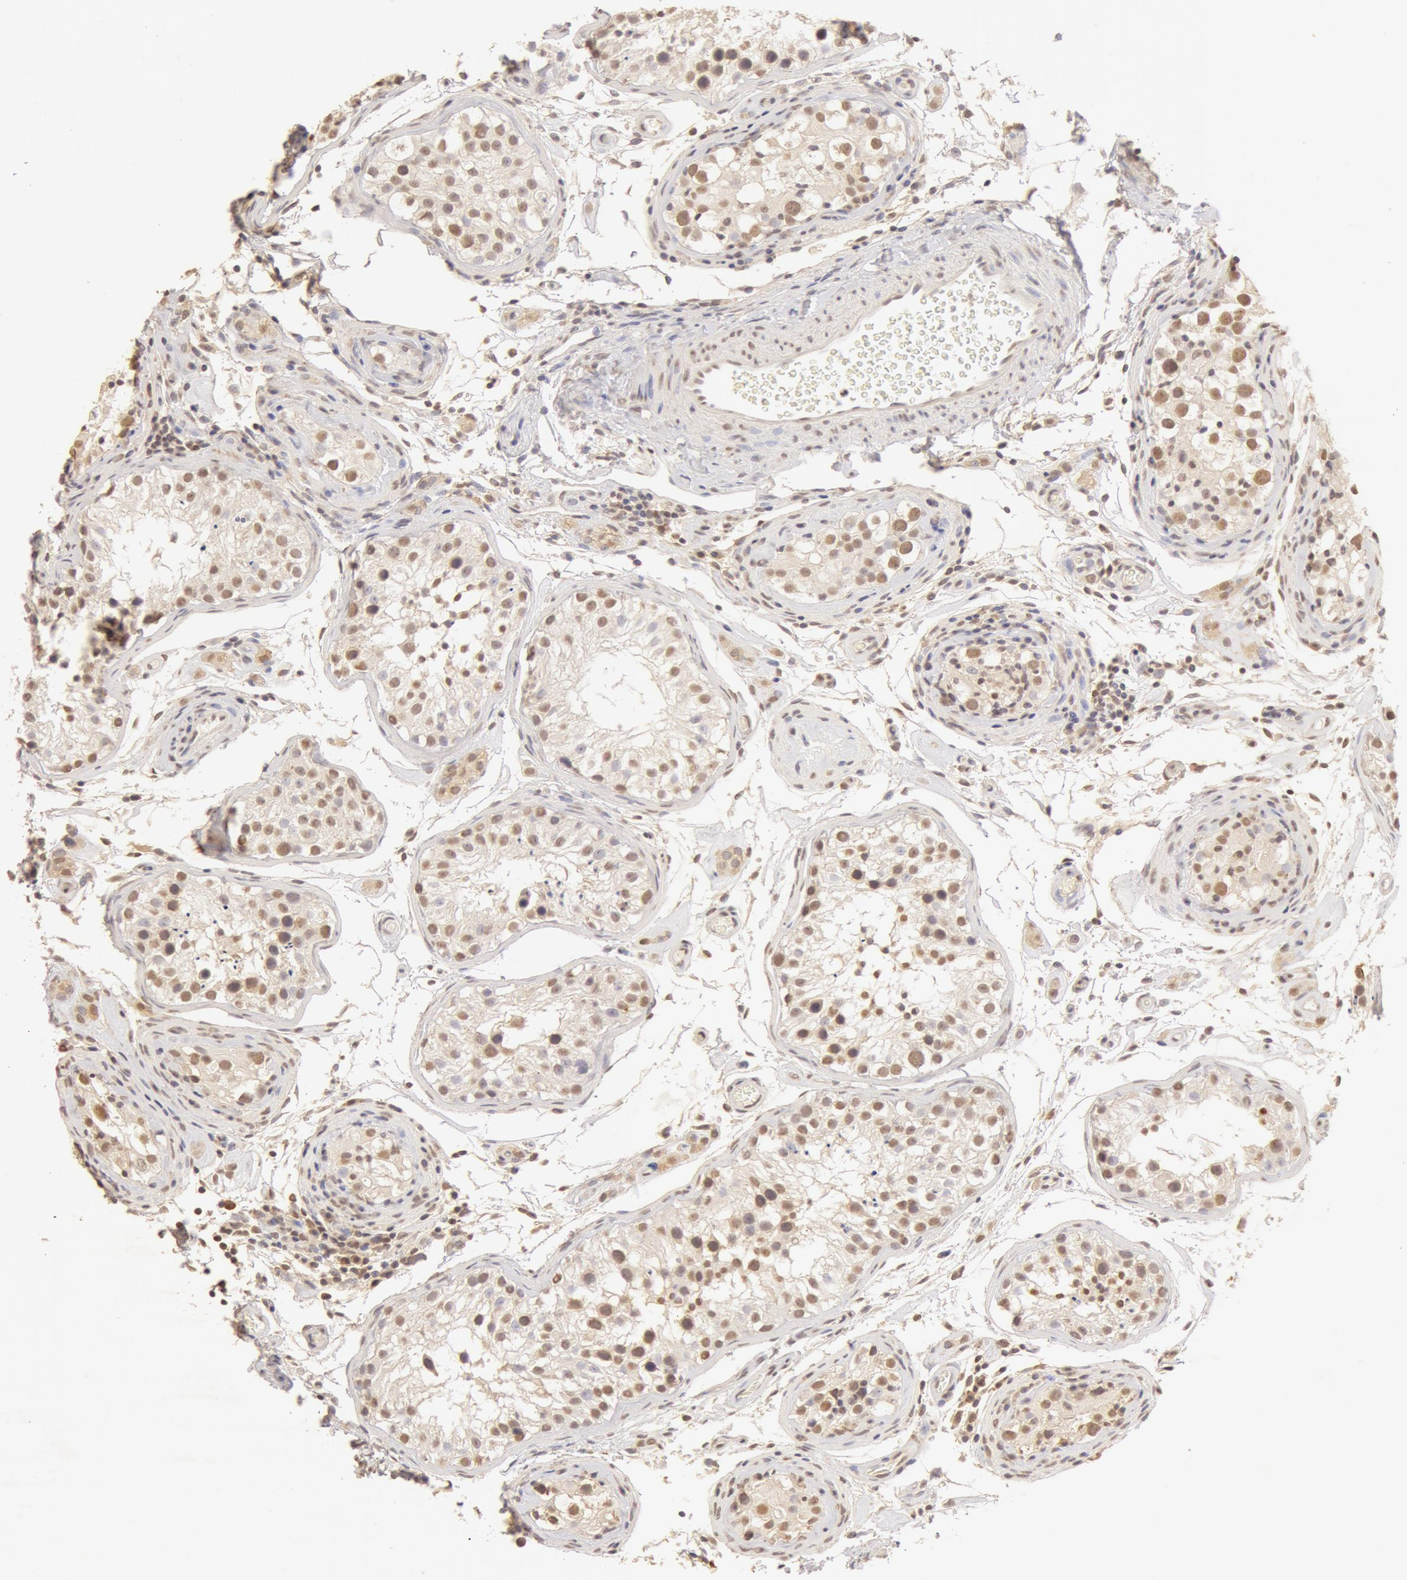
{"staining": {"intensity": "moderate", "quantity": ">75%", "location": "cytoplasmic/membranous,nuclear"}, "tissue": "testis", "cell_type": "Cells in seminiferous ducts", "image_type": "normal", "snomed": [{"axis": "morphology", "description": "Normal tissue, NOS"}, {"axis": "topography", "description": "Testis"}], "caption": "Moderate cytoplasmic/membranous,nuclear positivity is appreciated in about >75% of cells in seminiferous ducts in normal testis. The staining was performed using DAB (3,3'-diaminobenzidine), with brown indicating positive protein expression. Nuclei are stained blue with hematoxylin.", "gene": "SNRNP70", "patient": {"sex": "male", "age": 24}}